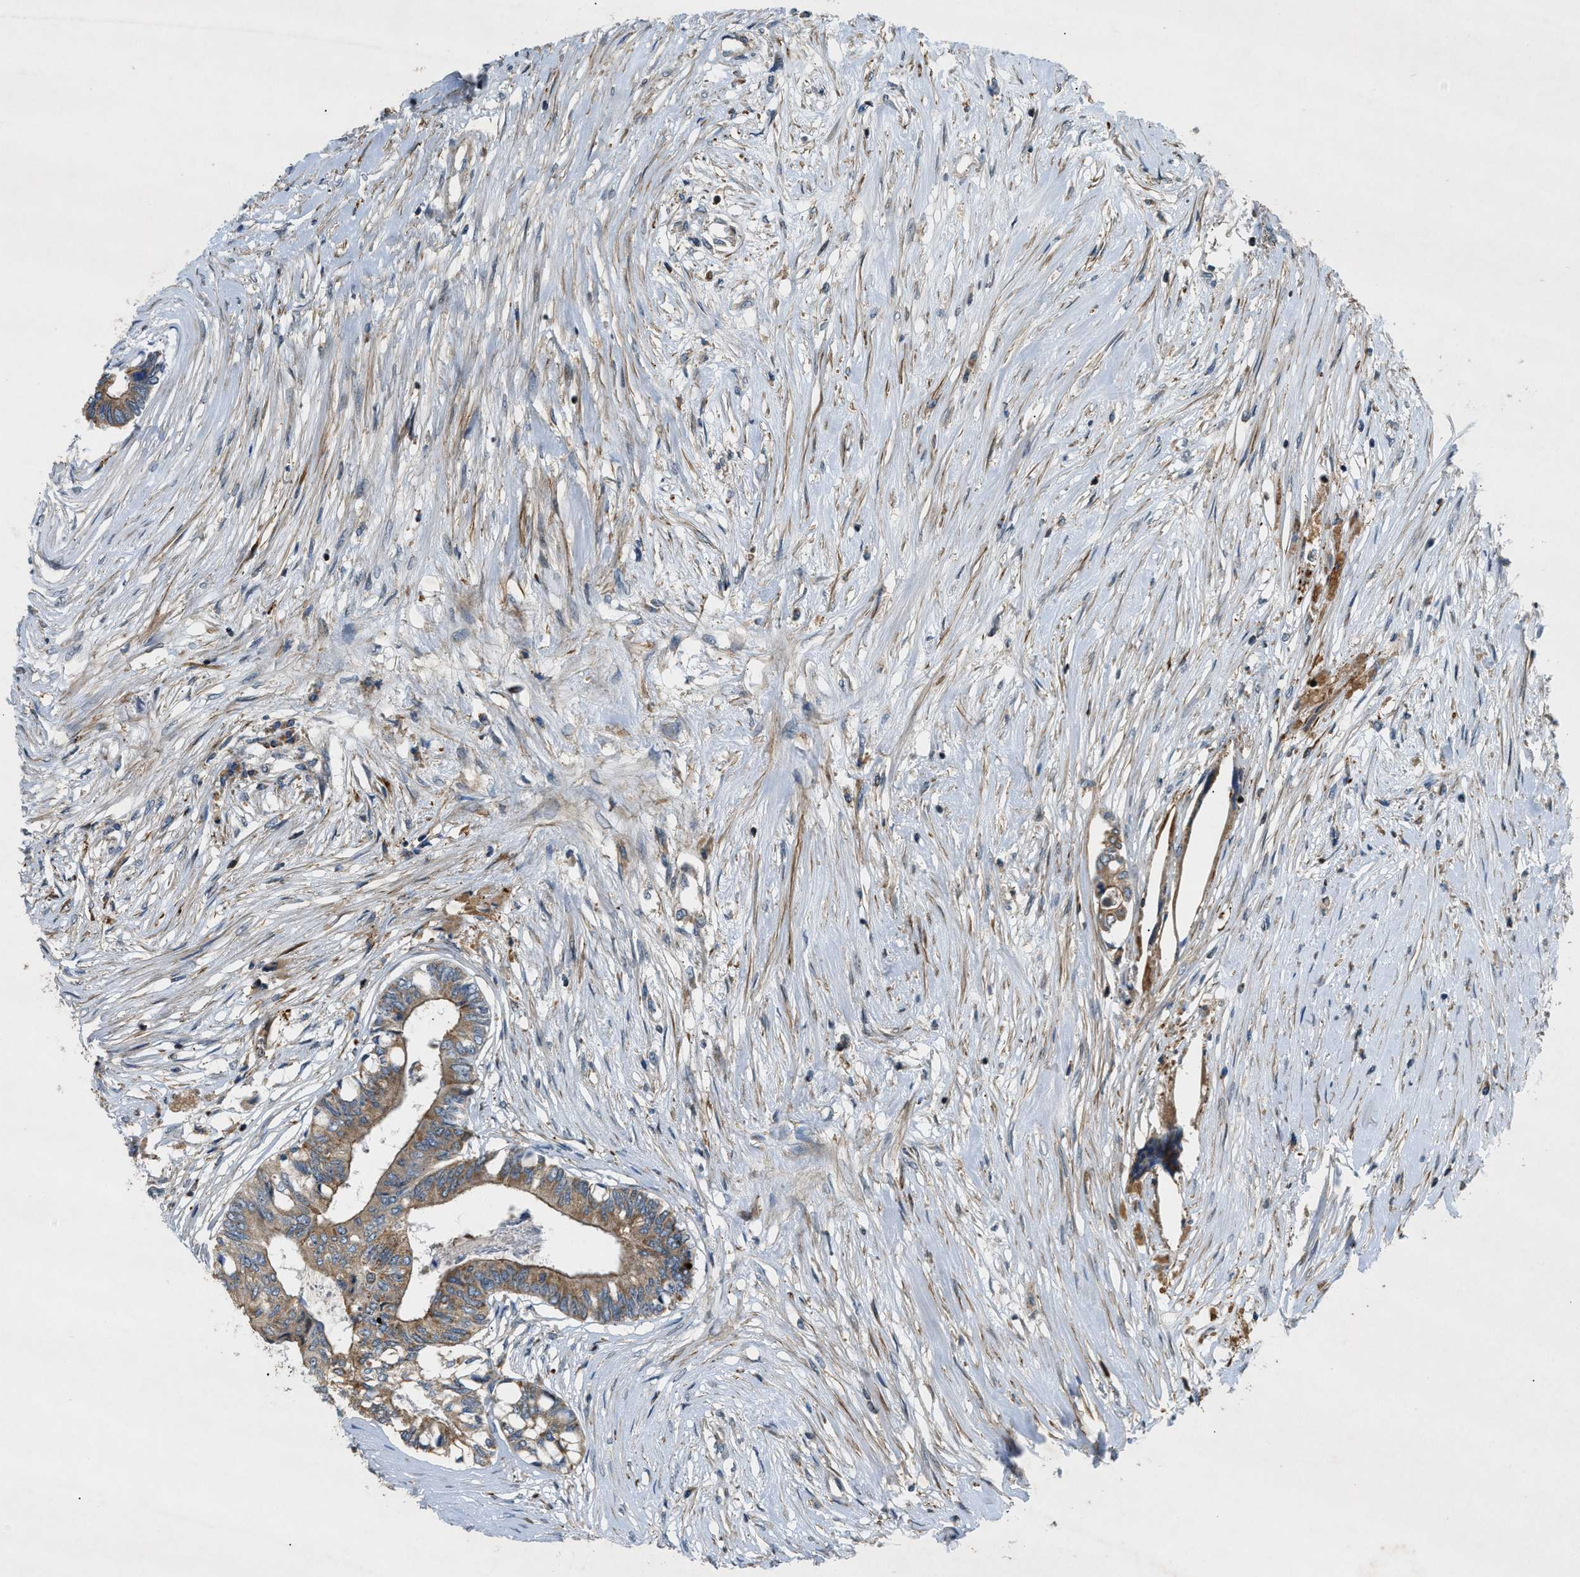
{"staining": {"intensity": "moderate", "quantity": ">75%", "location": "cytoplasmic/membranous"}, "tissue": "colorectal cancer", "cell_type": "Tumor cells", "image_type": "cancer", "snomed": [{"axis": "morphology", "description": "Adenocarcinoma, NOS"}, {"axis": "topography", "description": "Rectum"}], "caption": "Adenocarcinoma (colorectal) was stained to show a protein in brown. There is medium levels of moderate cytoplasmic/membranous staining in about >75% of tumor cells.", "gene": "DHODH", "patient": {"sex": "male", "age": 63}}